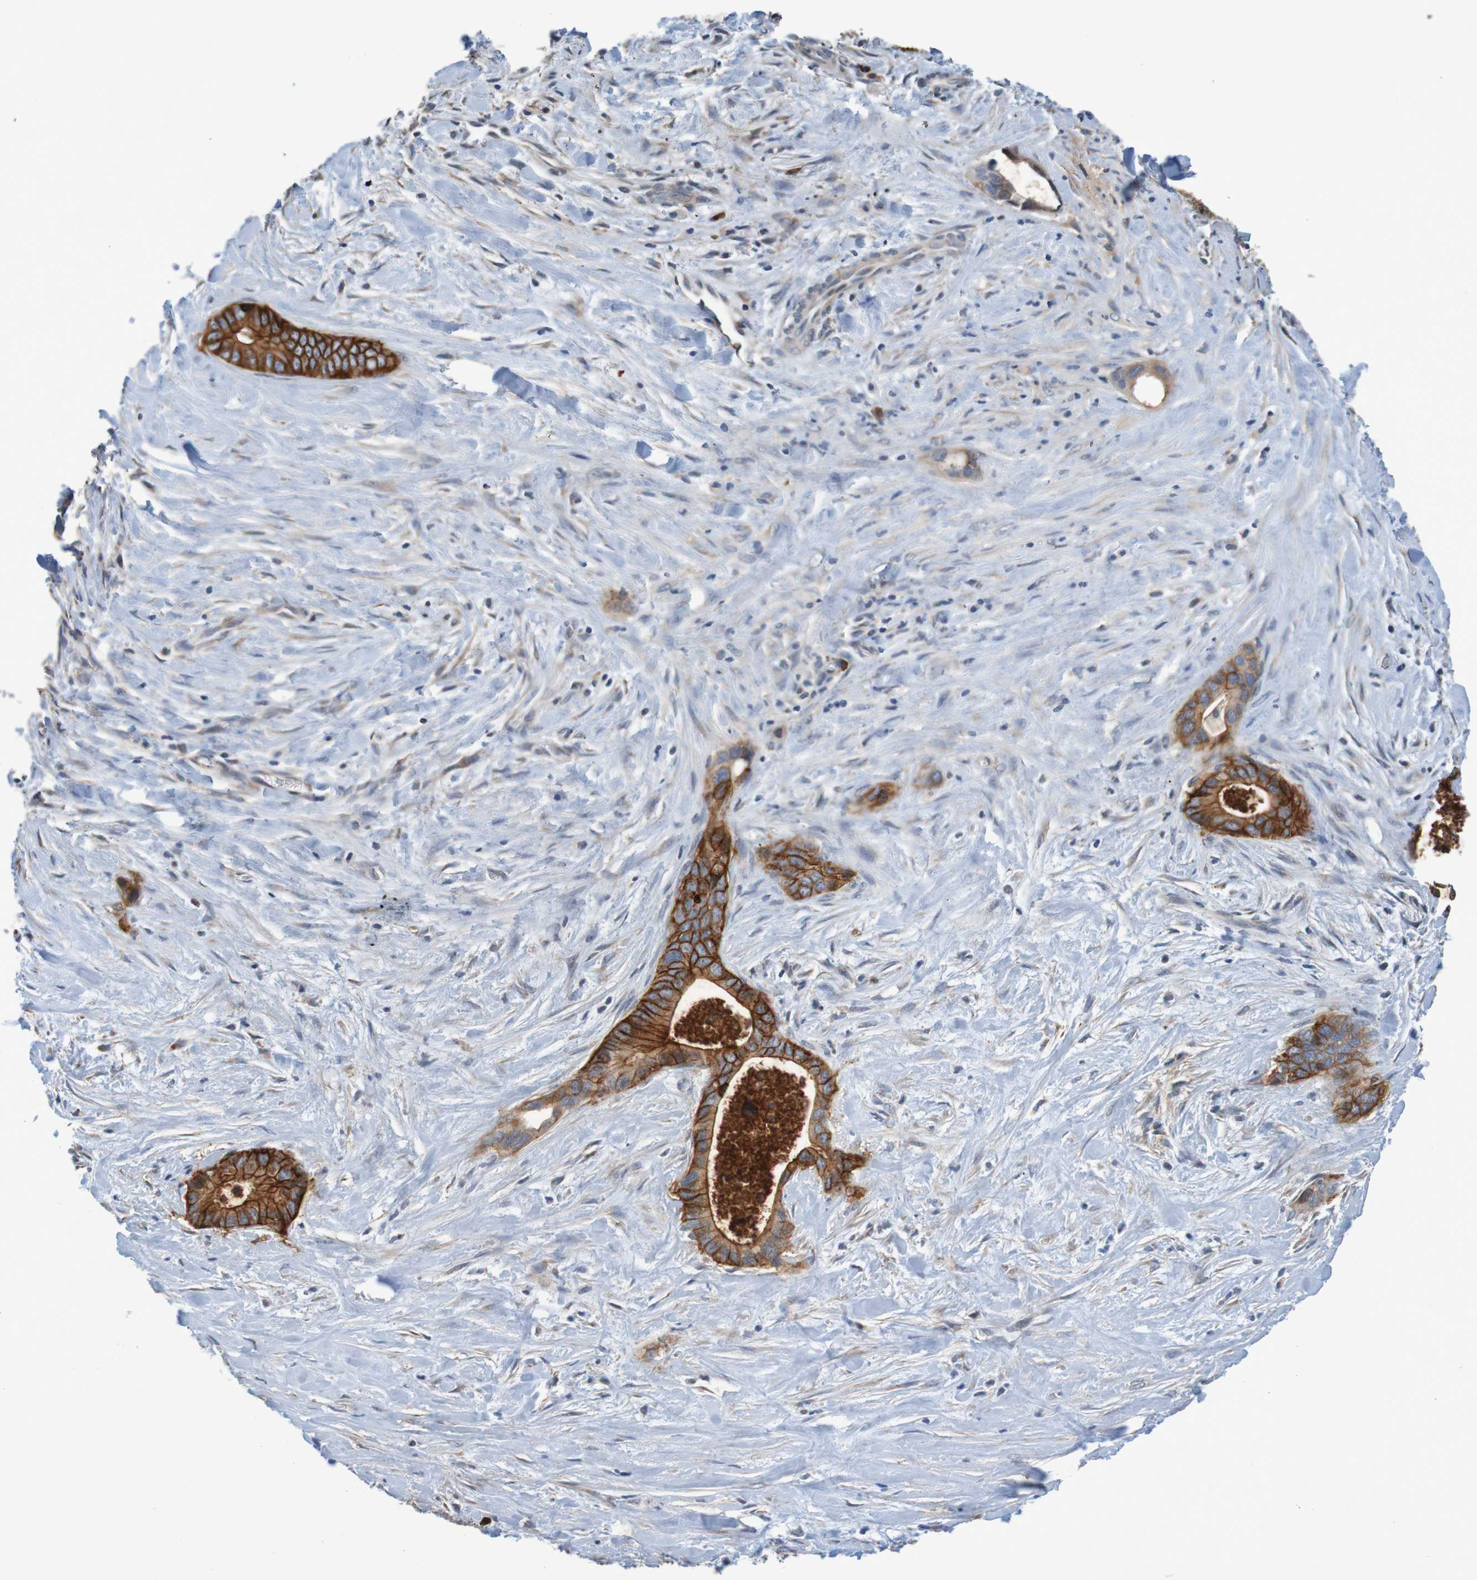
{"staining": {"intensity": "strong", "quantity": ">75%", "location": "cytoplasmic/membranous"}, "tissue": "liver cancer", "cell_type": "Tumor cells", "image_type": "cancer", "snomed": [{"axis": "morphology", "description": "Cholangiocarcinoma"}, {"axis": "topography", "description": "Liver"}], "caption": "Immunohistochemical staining of human liver cancer (cholangiocarcinoma) demonstrates high levels of strong cytoplasmic/membranous protein expression in about >75% of tumor cells. (Brightfield microscopy of DAB IHC at high magnification).", "gene": "CLDN18", "patient": {"sex": "female", "age": 55}}